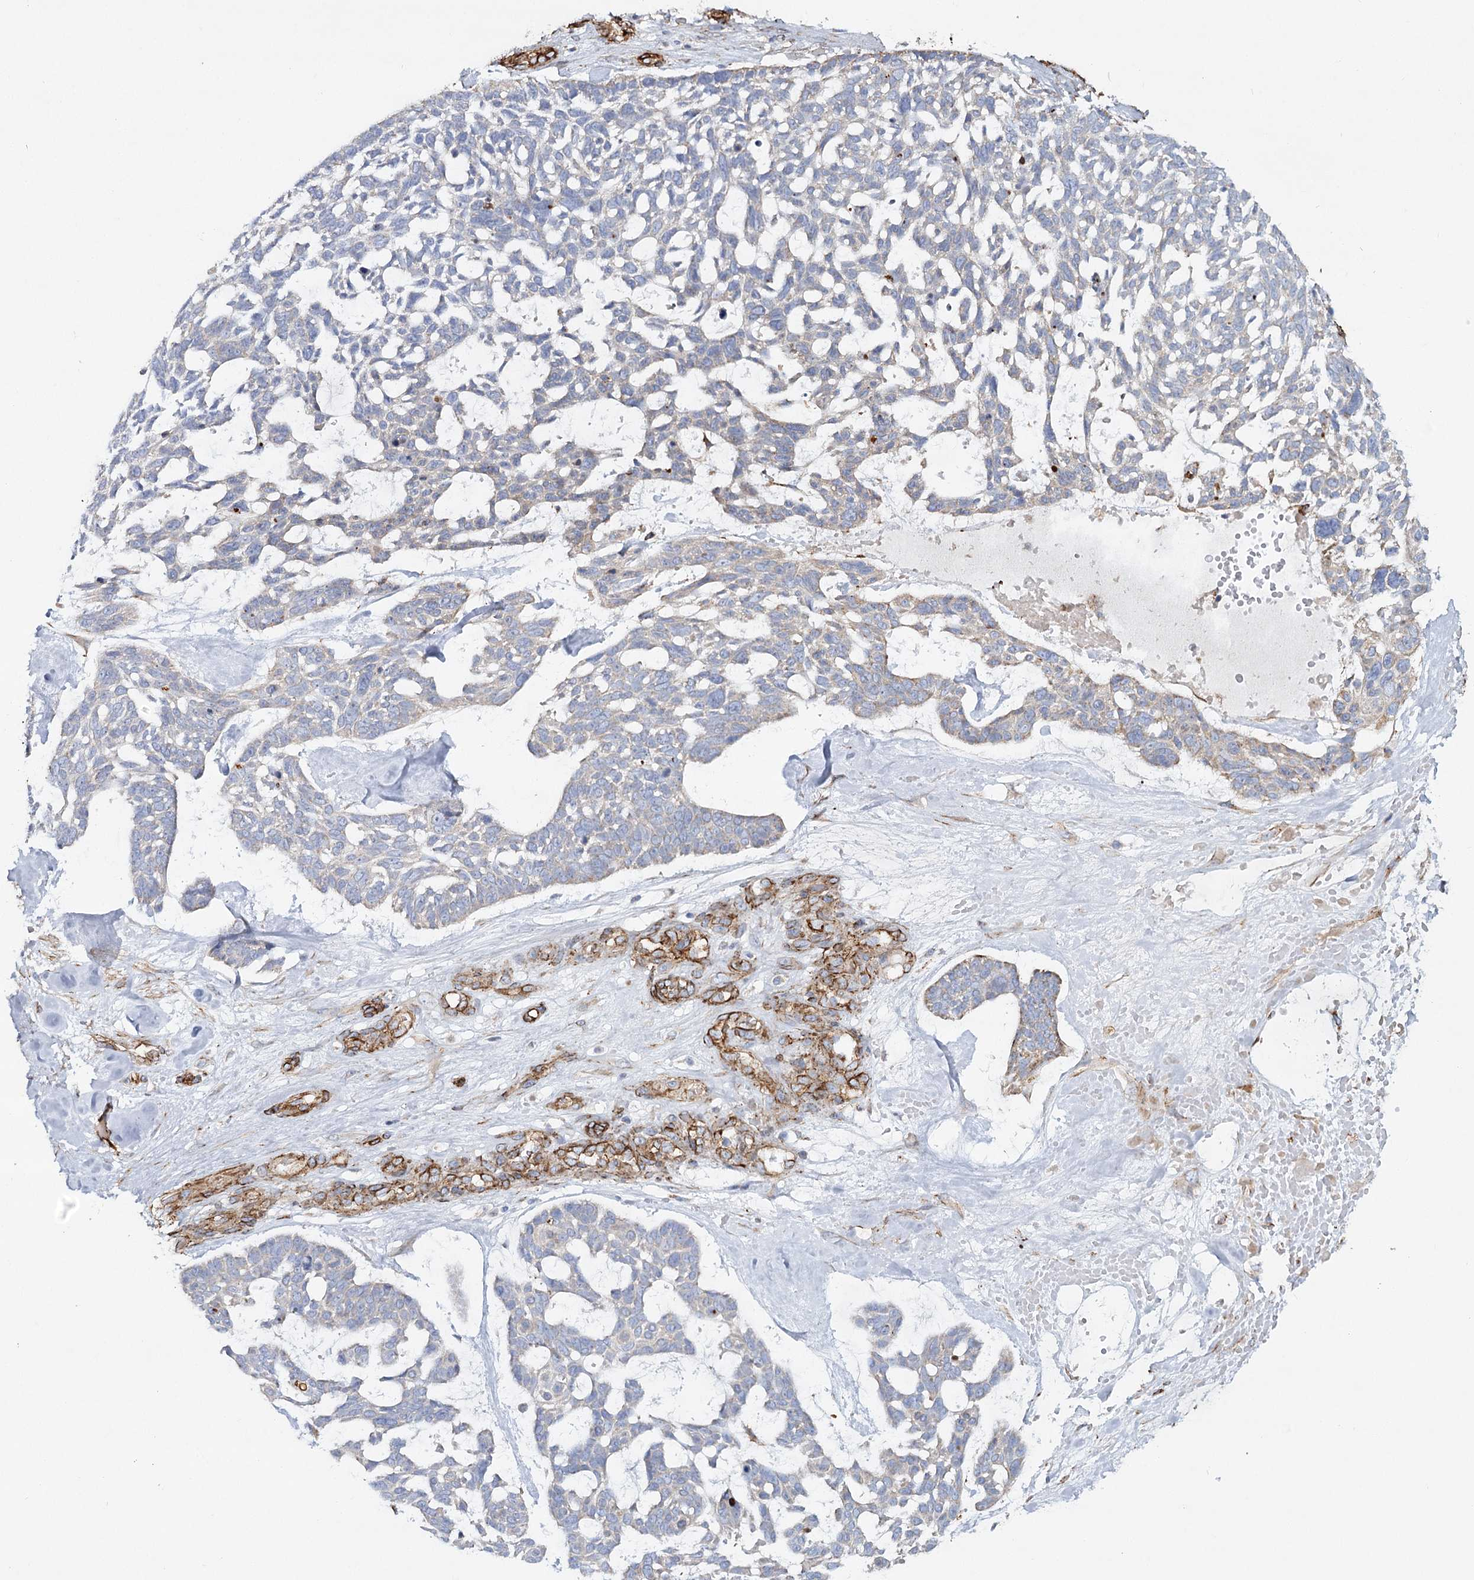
{"staining": {"intensity": "negative", "quantity": "none", "location": "none"}, "tissue": "skin cancer", "cell_type": "Tumor cells", "image_type": "cancer", "snomed": [{"axis": "morphology", "description": "Basal cell carcinoma"}, {"axis": "topography", "description": "Skin"}], "caption": "Tumor cells show no significant staining in skin cancer. (DAB IHC with hematoxylin counter stain).", "gene": "TMEM164", "patient": {"sex": "male", "age": 88}}